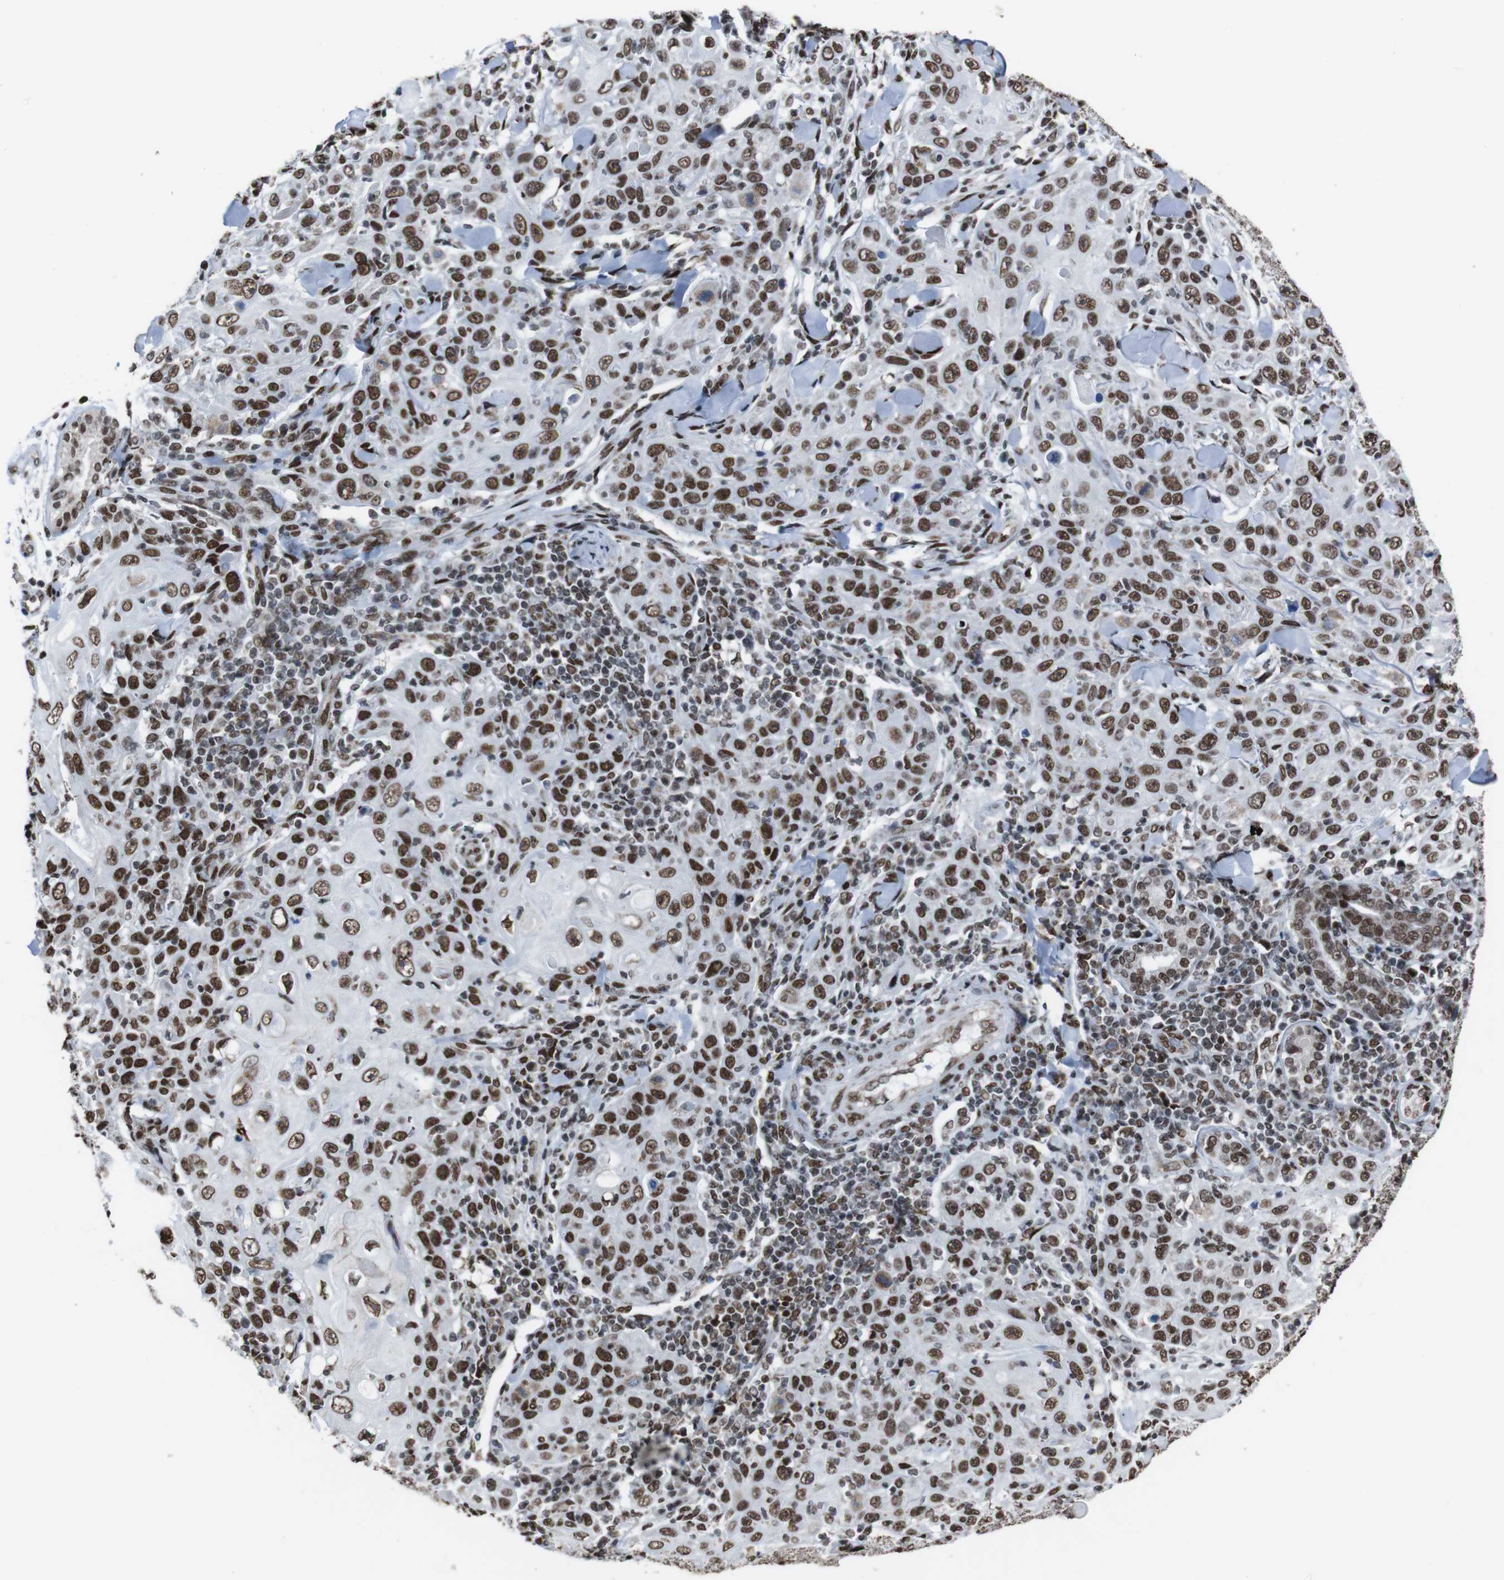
{"staining": {"intensity": "strong", "quantity": ">75%", "location": "nuclear"}, "tissue": "skin cancer", "cell_type": "Tumor cells", "image_type": "cancer", "snomed": [{"axis": "morphology", "description": "Squamous cell carcinoma, NOS"}, {"axis": "topography", "description": "Skin"}], "caption": "A high amount of strong nuclear staining is identified in about >75% of tumor cells in skin cancer (squamous cell carcinoma) tissue.", "gene": "ROMO1", "patient": {"sex": "female", "age": 88}}